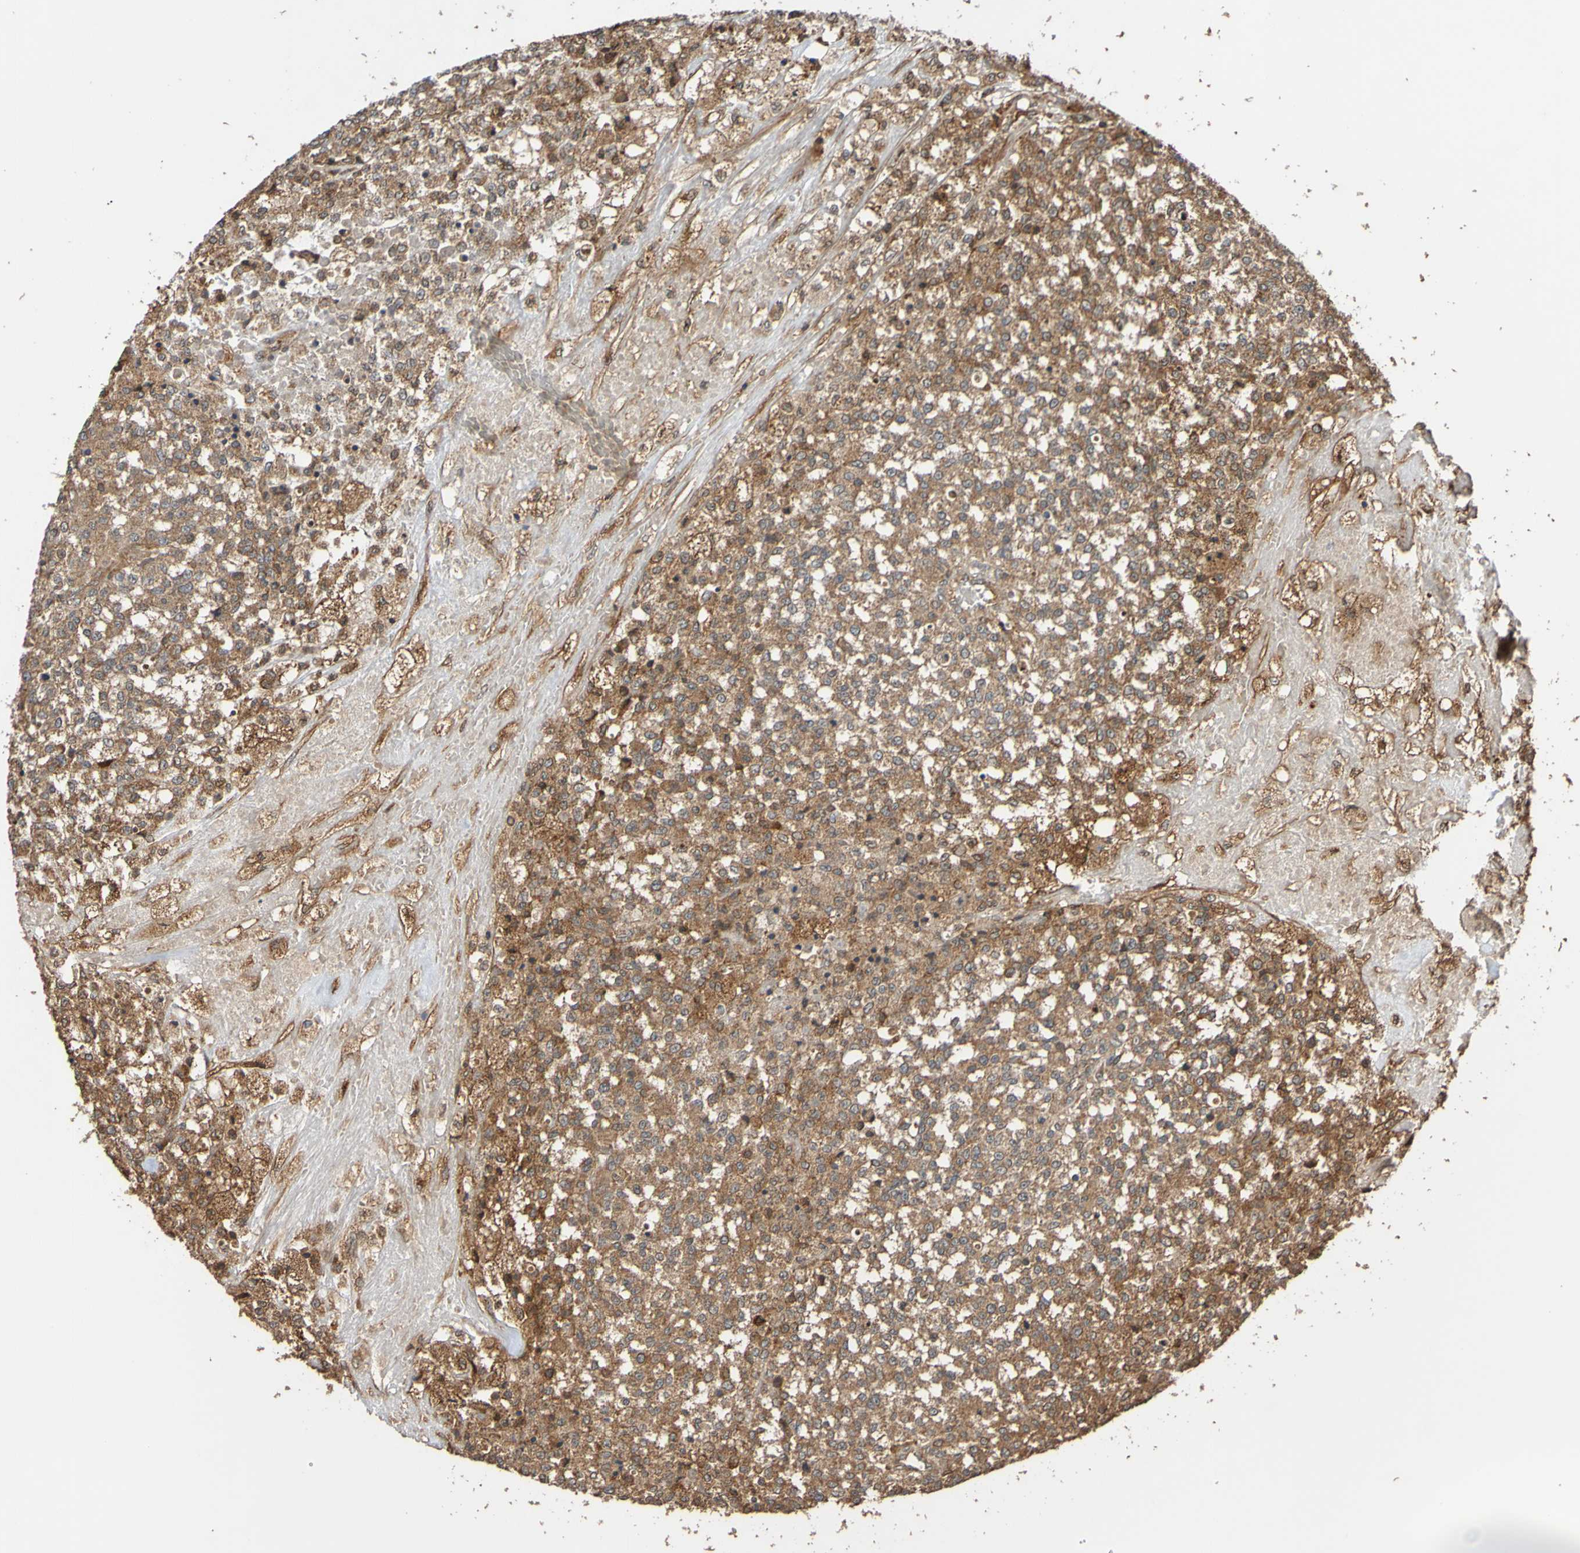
{"staining": {"intensity": "moderate", "quantity": ">75%", "location": "cytoplasmic/membranous"}, "tissue": "testis cancer", "cell_type": "Tumor cells", "image_type": "cancer", "snomed": [{"axis": "morphology", "description": "Seminoma, NOS"}, {"axis": "topography", "description": "Testis"}], "caption": "IHC micrograph of neoplastic tissue: testis cancer stained using immunohistochemistry reveals medium levels of moderate protein expression localized specifically in the cytoplasmic/membranous of tumor cells, appearing as a cytoplasmic/membranous brown color.", "gene": "UCN", "patient": {"sex": "male", "age": 59}}